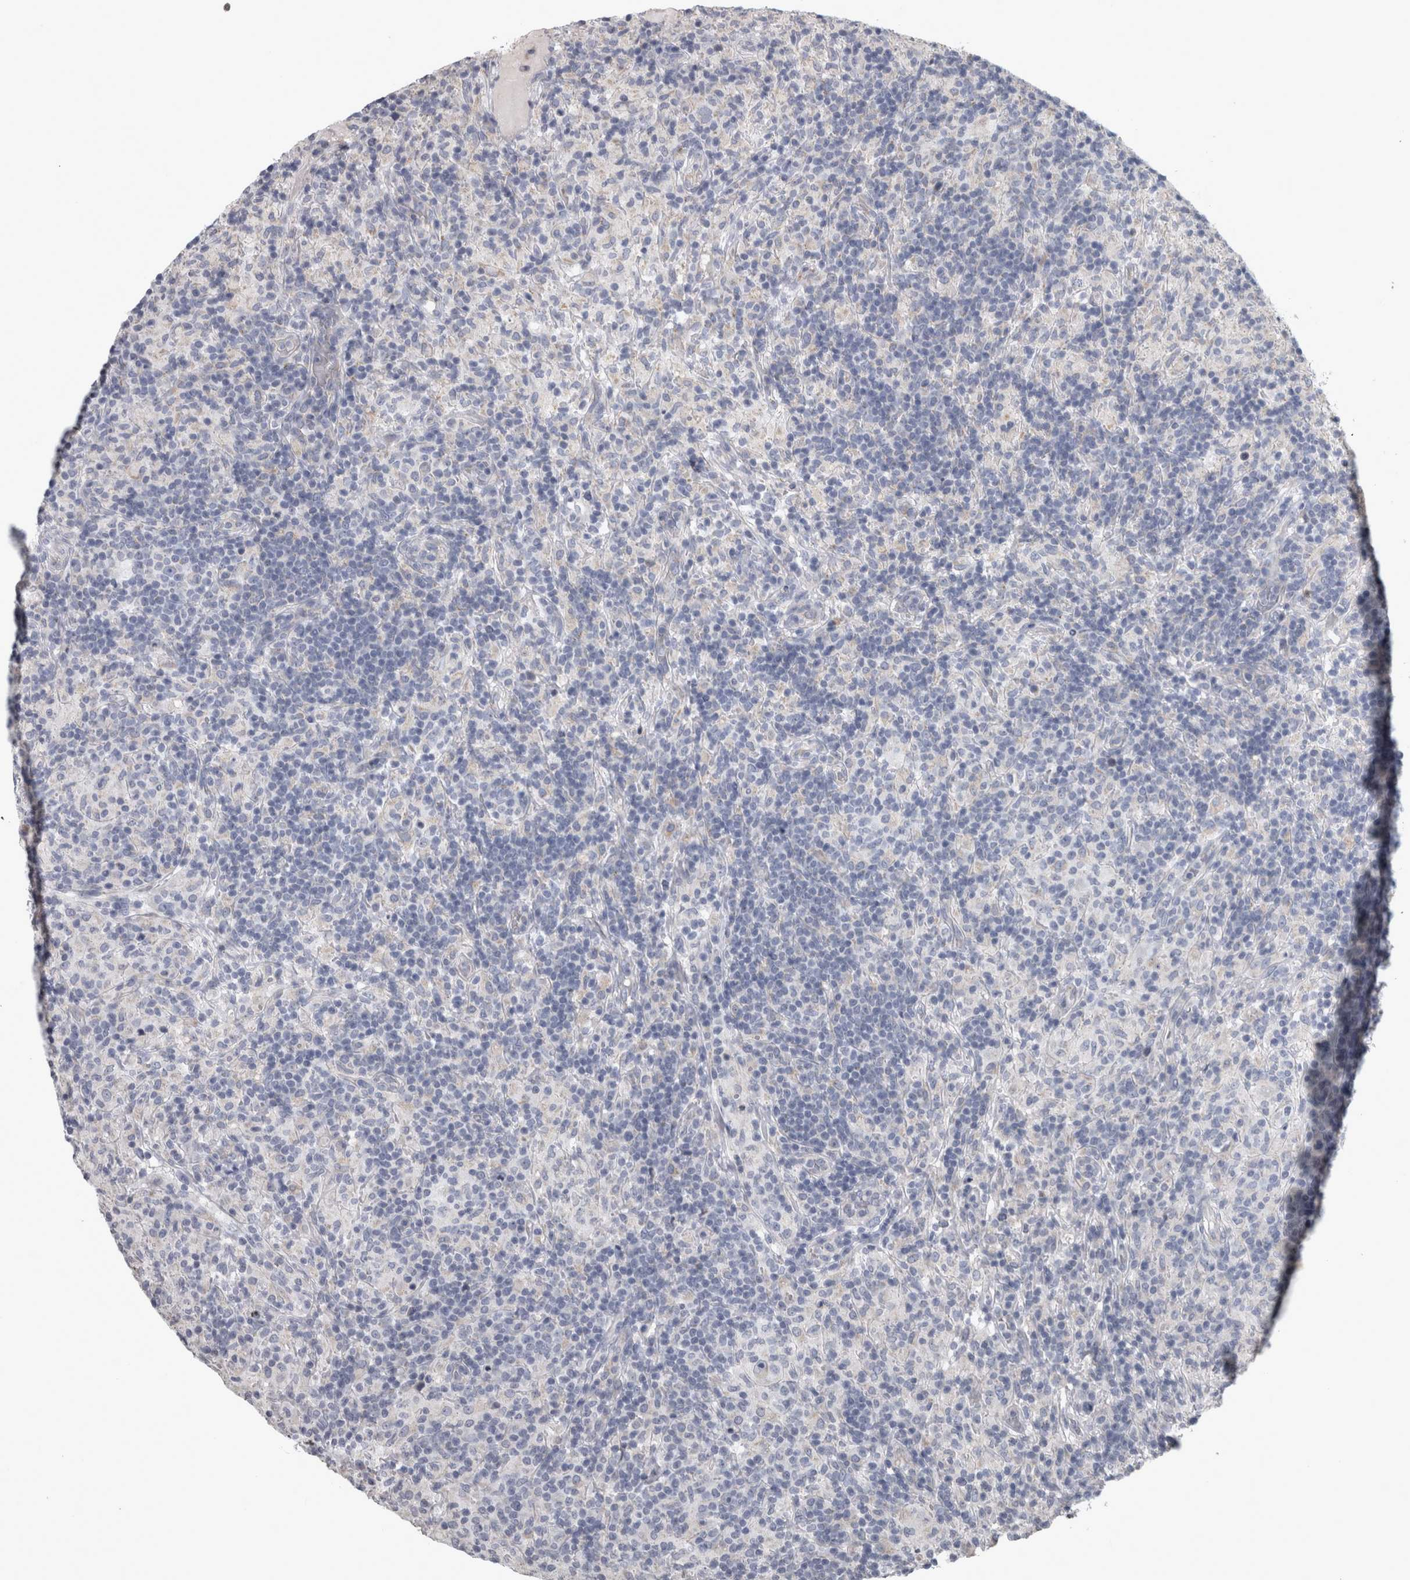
{"staining": {"intensity": "negative", "quantity": "none", "location": "none"}, "tissue": "lymphoma", "cell_type": "Tumor cells", "image_type": "cancer", "snomed": [{"axis": "morphology", "description": "Hodgkin's disease, NOS"}, {"axis": "topography", "description": "Lymph node"}], "caption": "DAB immunohistochemical staining of human Hodgkin's disease shows no significant expression in tumor cells. (DAB (3,3'-diaminobenzidine) immunohistochemistry (IHC) with hematoxylin counter stain).", "gene": "DBT", "patient": {"sex": "male", "age": 70}}